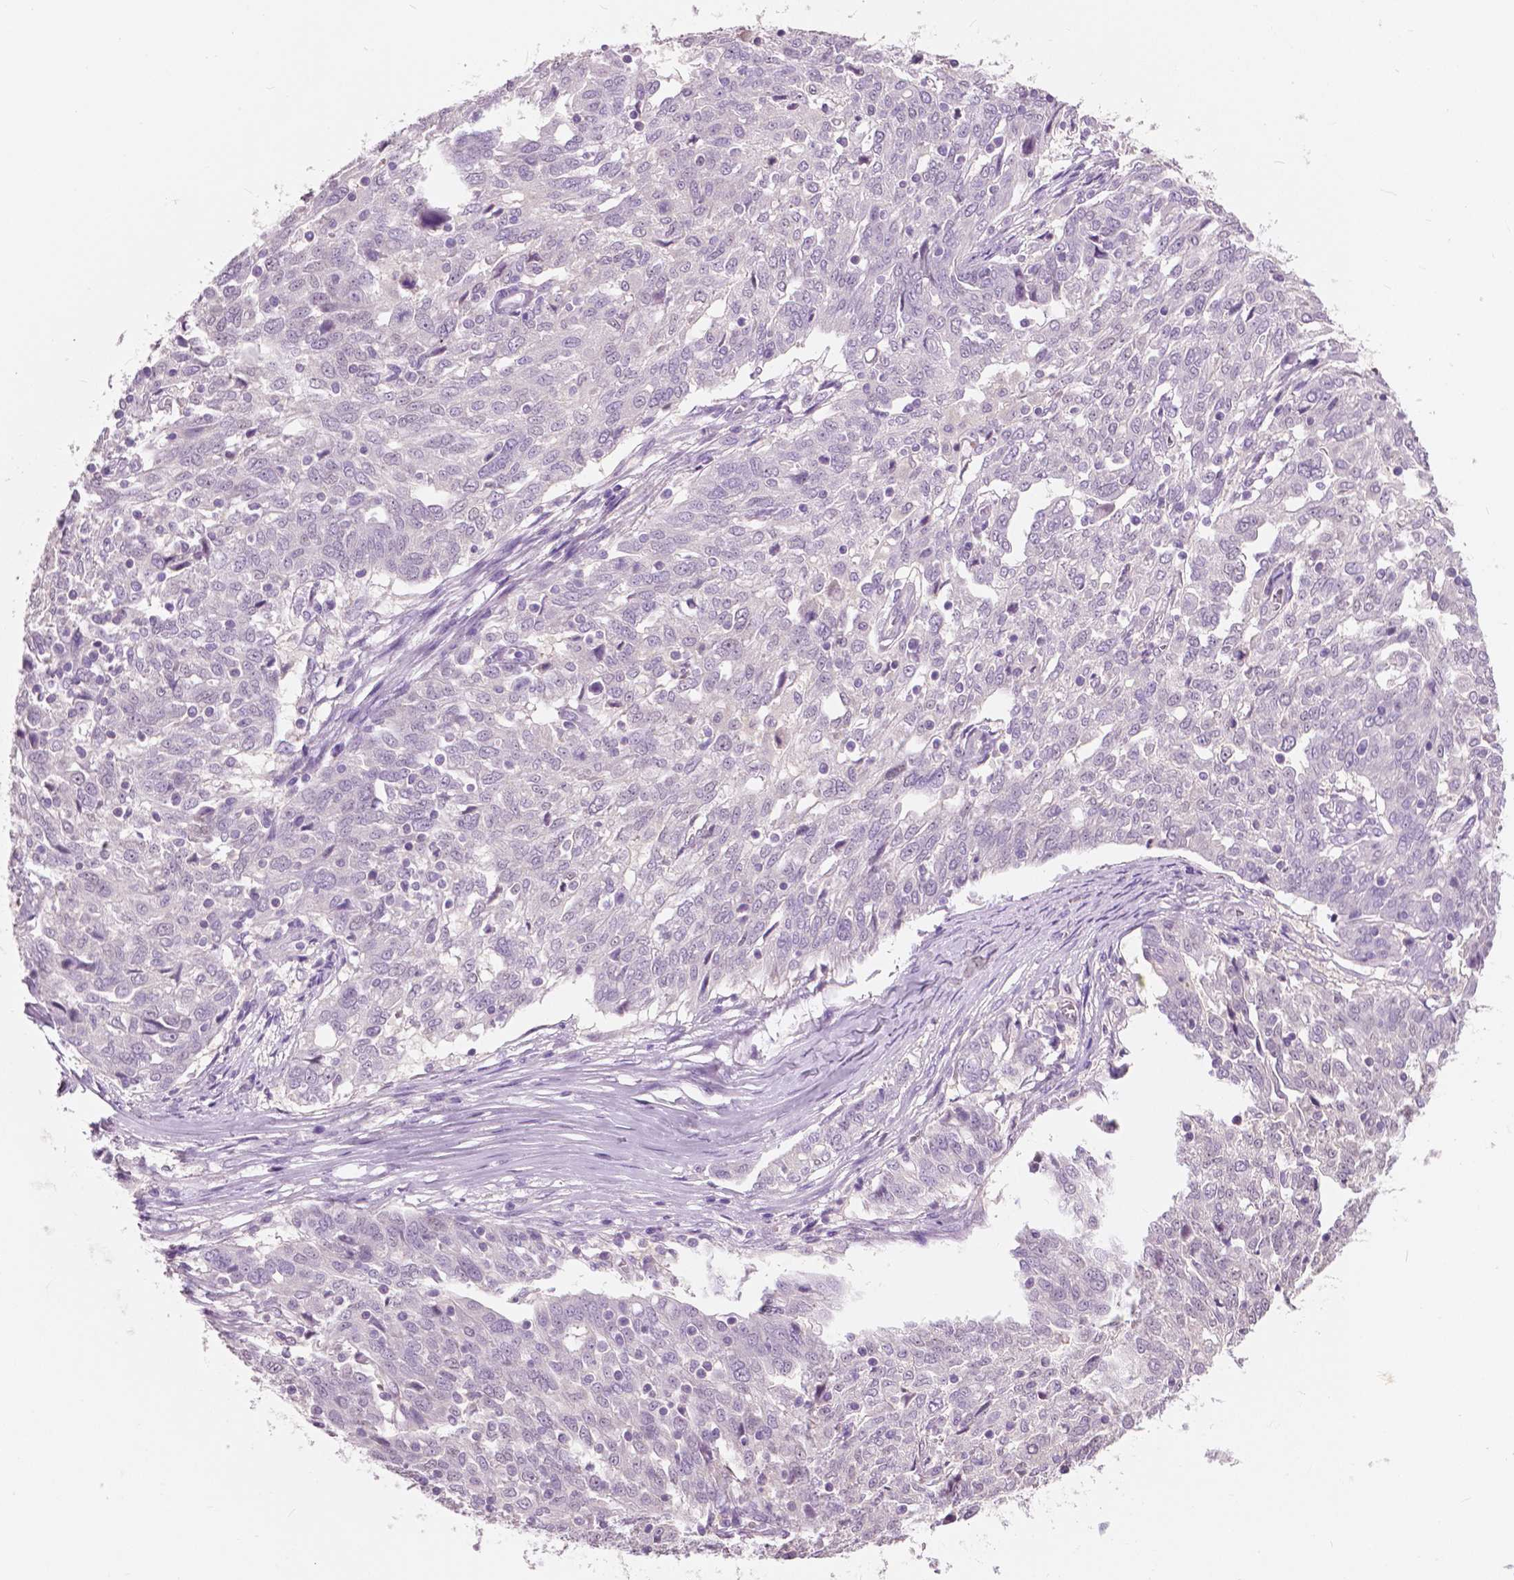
{"staining": {"intensity": "negative", "quantity": "none", "location": "none"}, "tissue": "ovarian cancer", "cell_type": "Tumor cells", "image_type": "cancer", "snomed": [{"axis": "morphology", "description": "Cystadenocarcinoma, serous, NOS"}, {"axis": "topography", "description": "Ovary"}], "caption": "High power microscopy micrograph of an immunohistochemistry (IHC) histopathology image of serous cystadenocarcinoma (ovarian), revealing no significant expression in tumor cells.", "gene": "TKFC", "patient": {"sex": "female", "age": 67}}